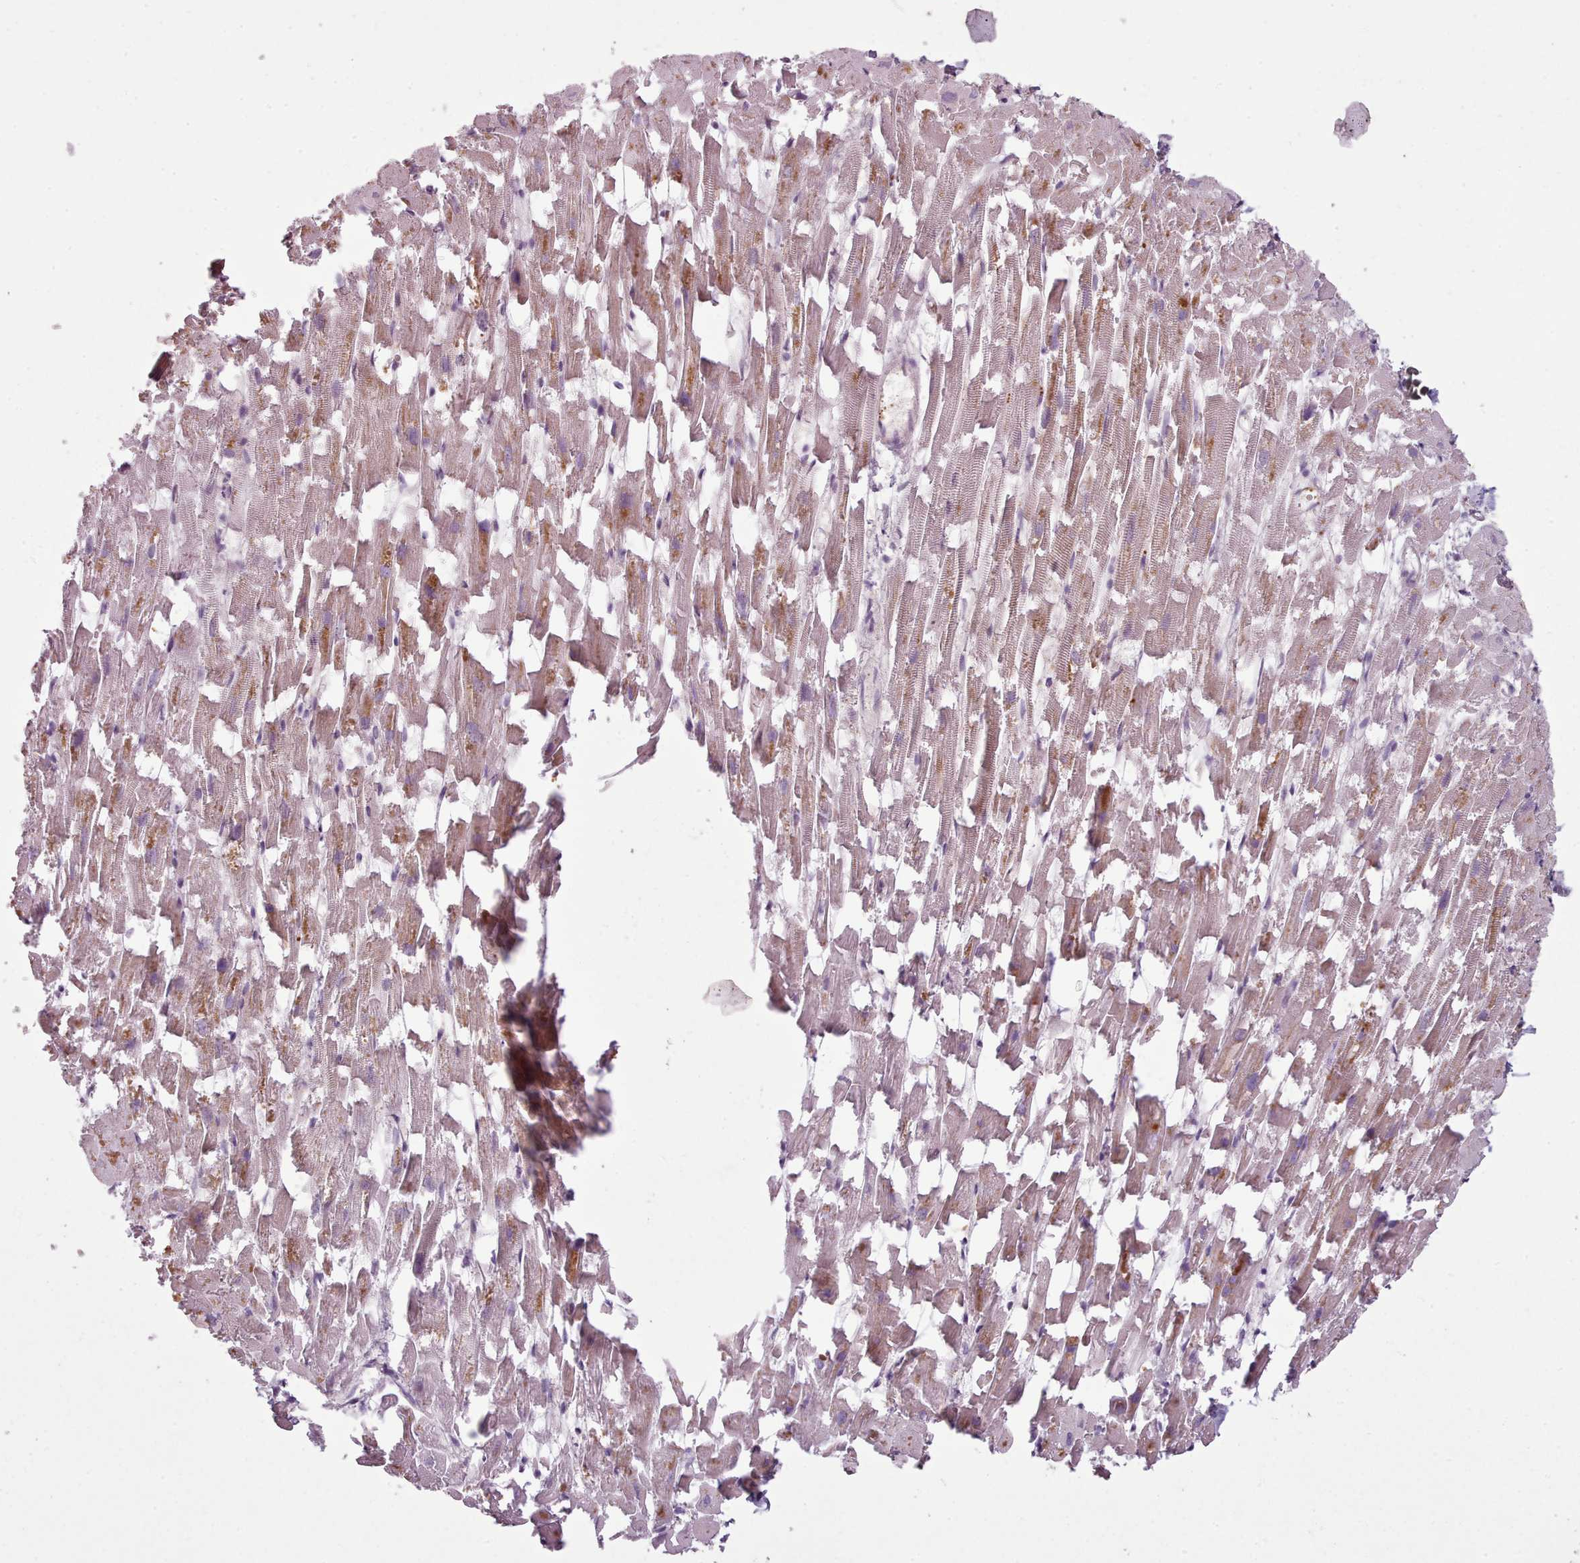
{"staining": {"intensity": "moderate", "quantity": ">75%", "location": "cytoplasmic/membranous"}, "tissue": "heart muscle", "cell_type": "Cardiomyocytes", "image_type": "normal", "snomed": [{"axis": "morphology", "description": "Normal tissue, NOS"}, {"axis": "topography", "description": "Heart"}], "caption": "A high-resolution histopathology image shows IHC staining of normal heart muscle, which reveals moderate cytoplasmic/membranous positivity in approximately >75% of cardiomyocytes.", "gene": "LAPTM5", "patient": {"sex": "female", "age": 64}}